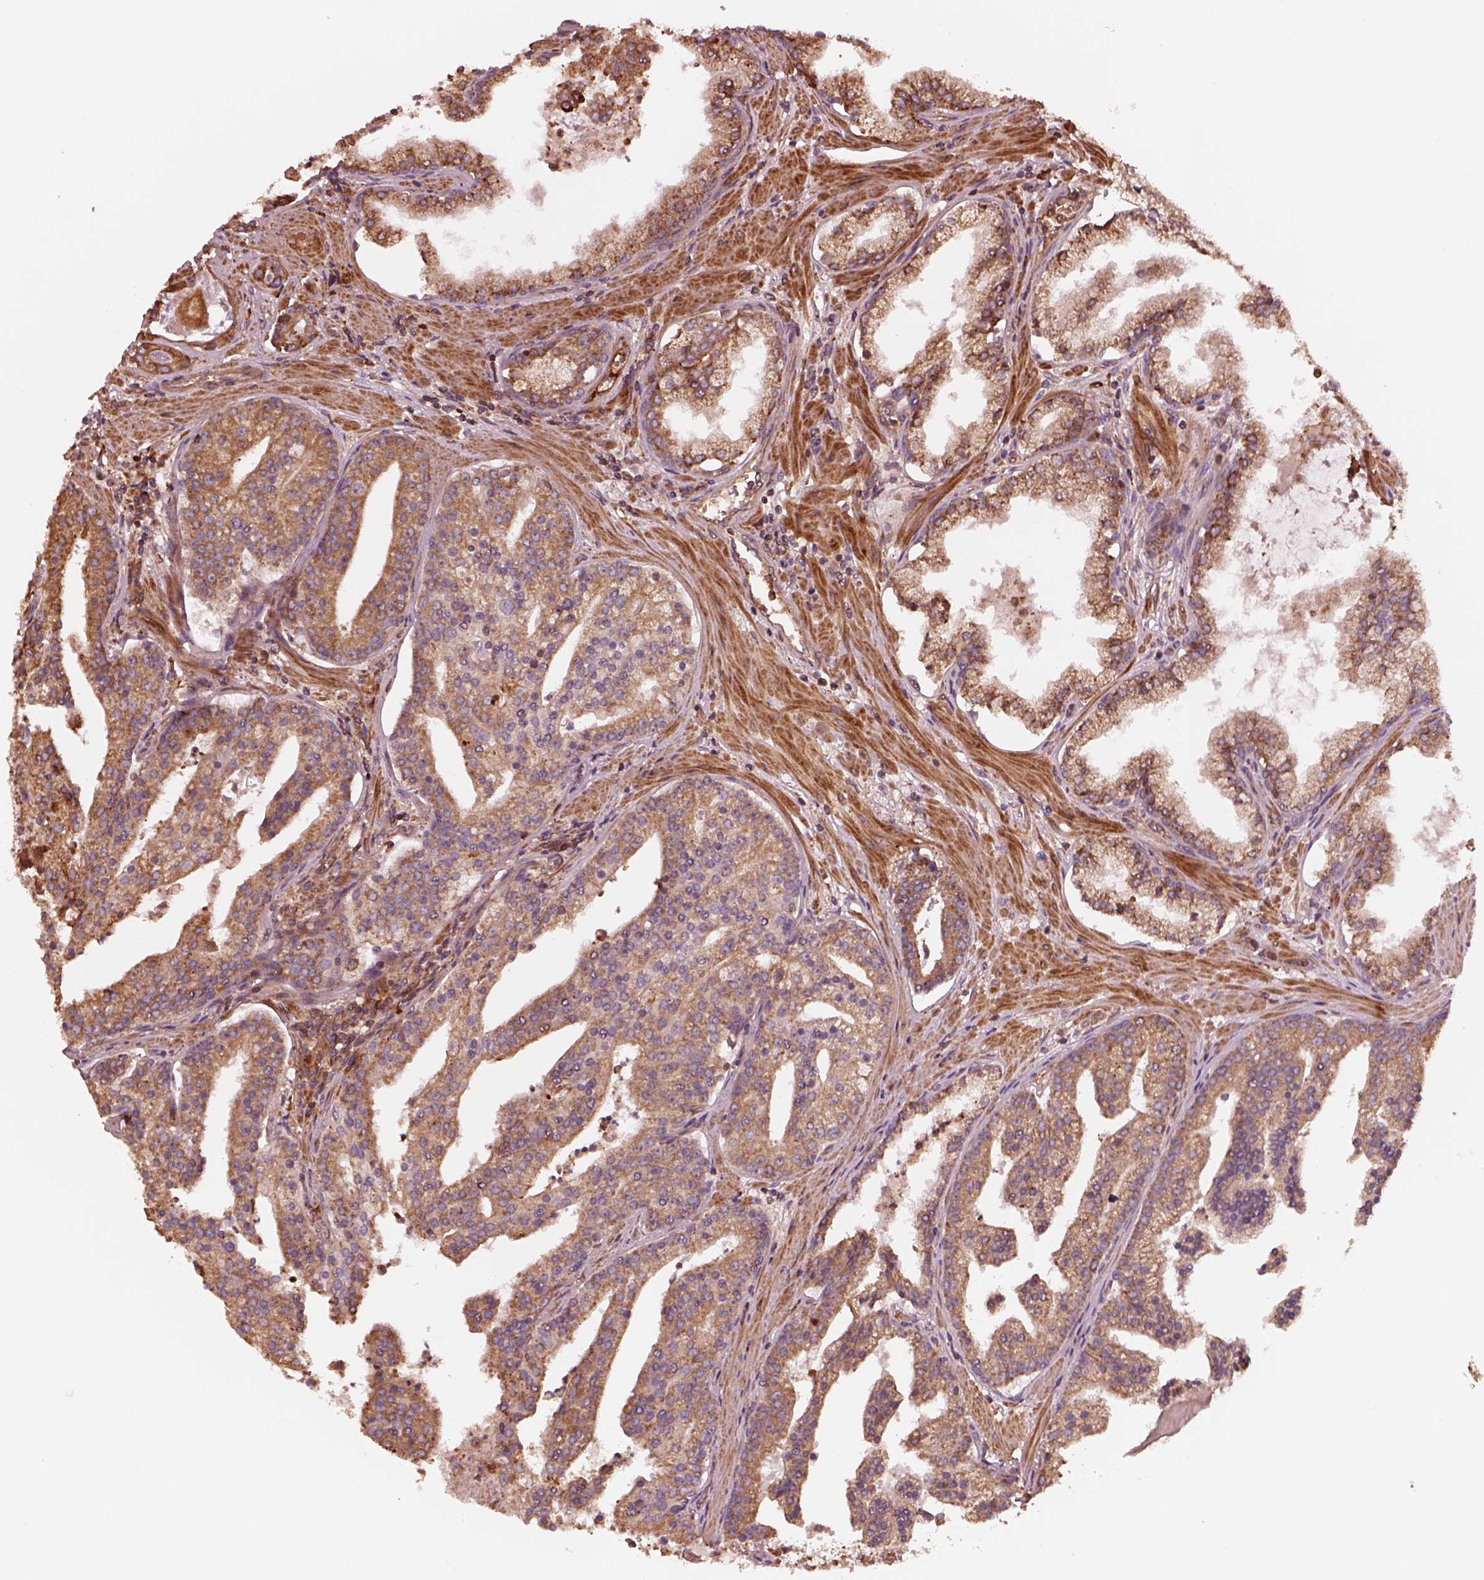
{"staining": {"intensity": "moderate", "quantity": "<25%", "location": "cytoplasmic/membranous"}, "tissue": "prostate cancer", "cell_type": "Tumor cells", "image_type": "cancer", "snomed": [{"axis": "morphology", "description": "Adenocarcinoma, NOS"}, {"axis": "topography", "description": "Prostate and seminal vesicle, NOS"}, {"axis": "topography", "description": "Prostate"}], "caption": "Protein expression analysis of human prostate cancer (adenocarcinoma) reveals moderate cytoplasmic/membranous staining in about <25% of tumor cells.", "gene": "ASCC2", "patient": {"sex": "male", "age": 44}}